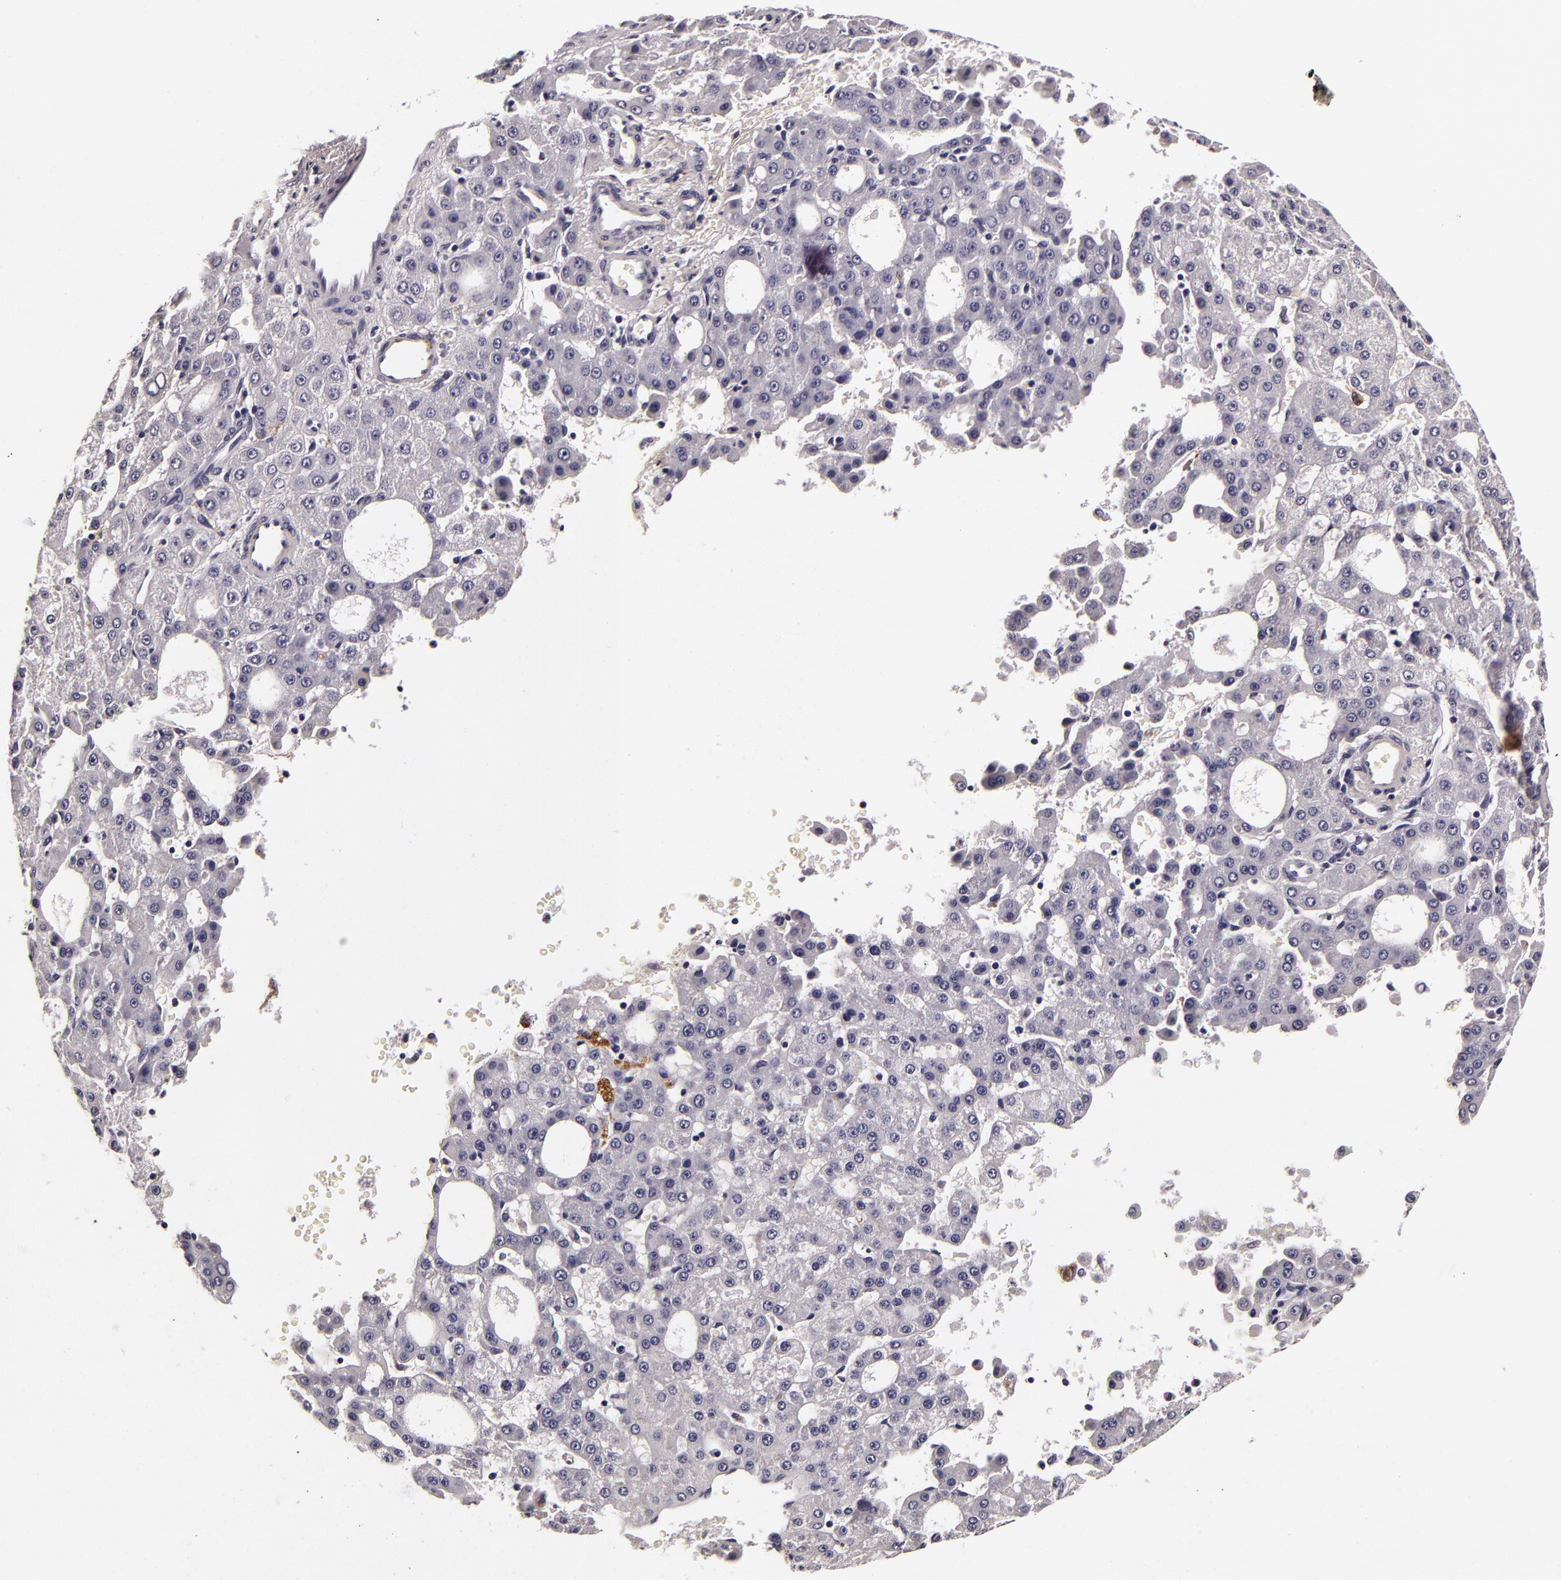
{"staining": {"intensity": "negative", "quantity": "none", "location": "none"}, "tissue": "liver cancer", "cell_type": "Tumor cells", "image_type": "cancer", "snomed": [{"axis": "morphology", "description": "Carcinoma, Hepatocellular, NOS"}, {"axis": "topography", "description": "Liver"}], "caption": "Human liver cancer stained for a protein using immunohistochemistry displays no staining in tumor cells.", "gene": "LGALS3BP", "patient": {"sex": "male", "age": 47}}